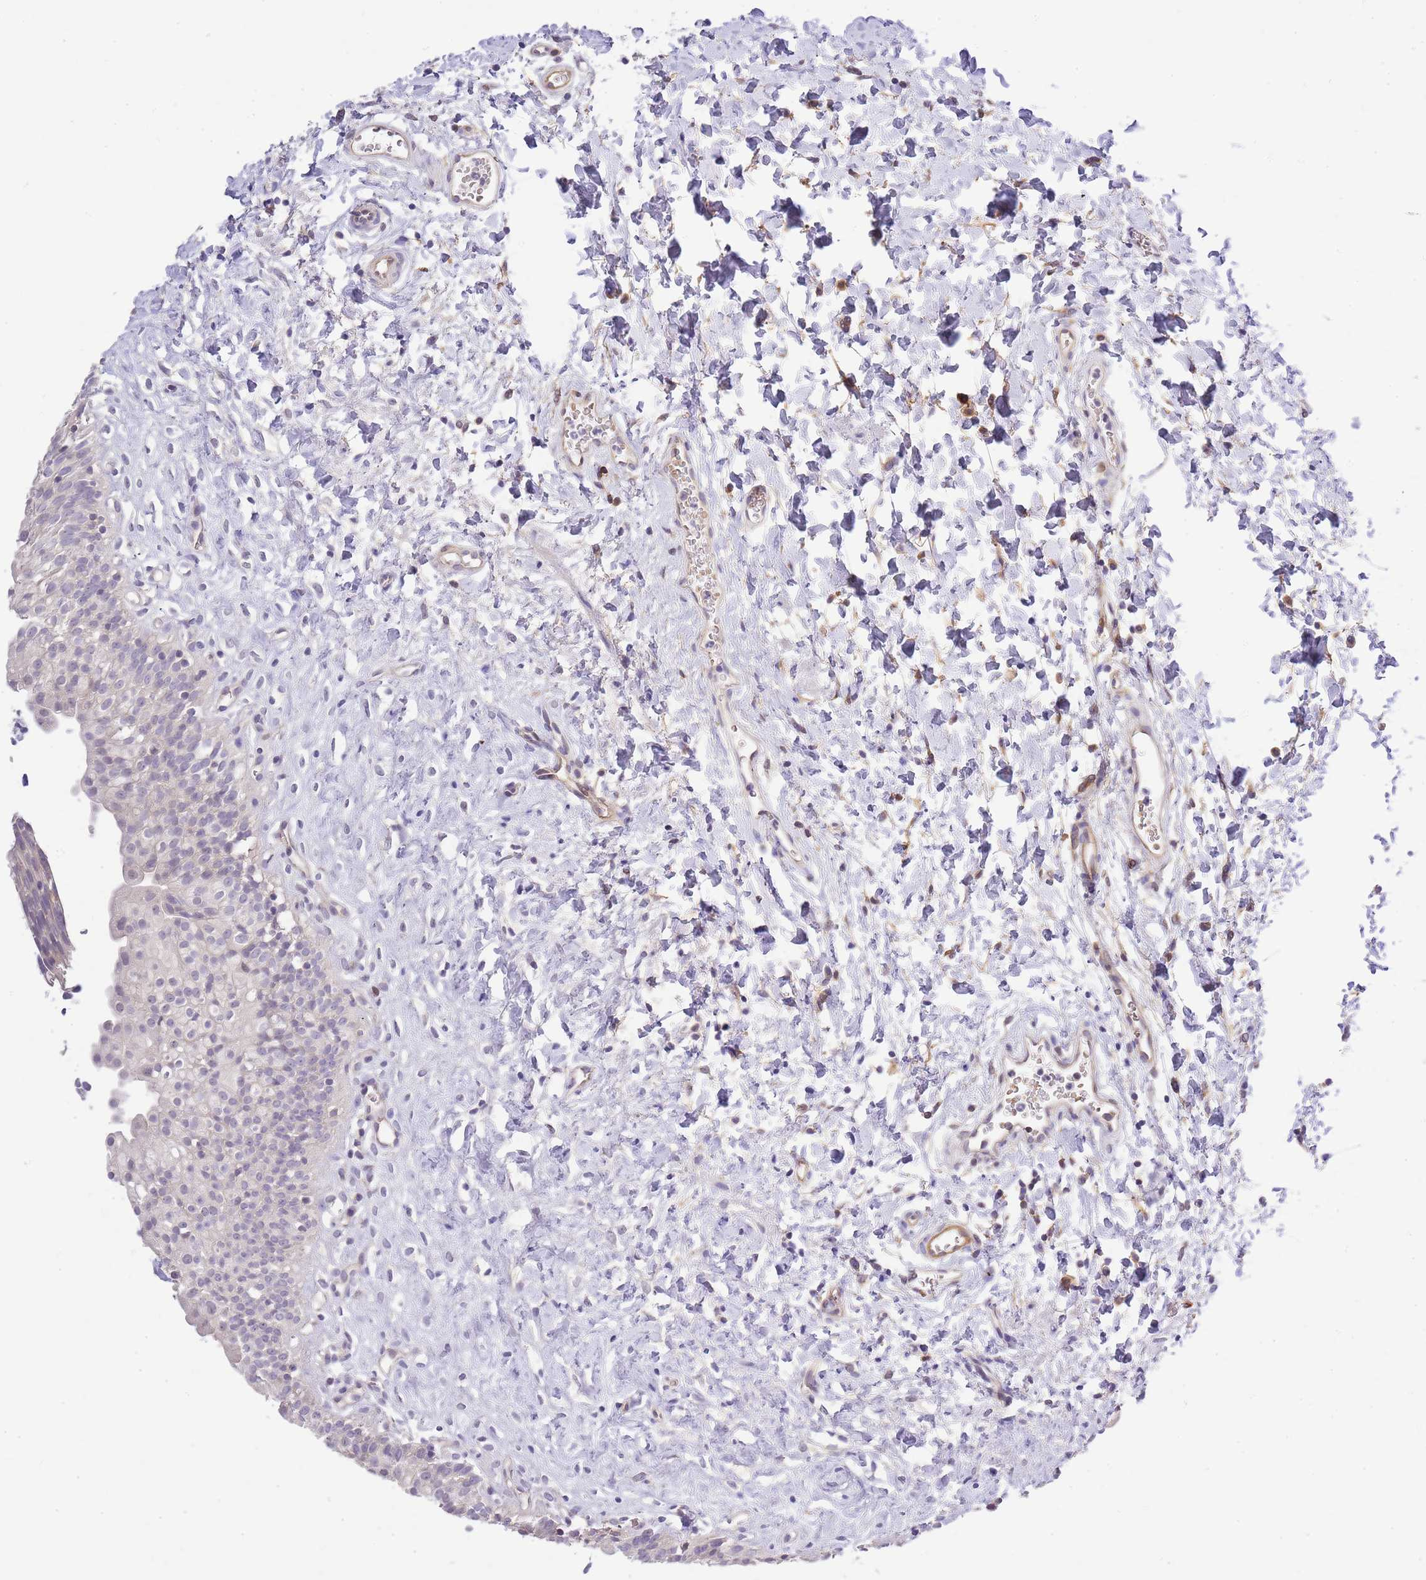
{"staining": {"intensity": "negative", "quantity": "none", "location": "none"}, "tissue": "urinary bladder", "cell_type": "Urothelial cells", "image_type": "normal", "snomed": [{"axis": "morphology", "description": "Normal tissue, NOS"}, {"axis": "topography", "description": "Urinary bladder"}], "caption": "Human urinary bladder stained for a protein using immunohistochemistry displays no expression in urothelial cells.", "gene": "RFK", "patient": {"sex": "male", "age": 51}}